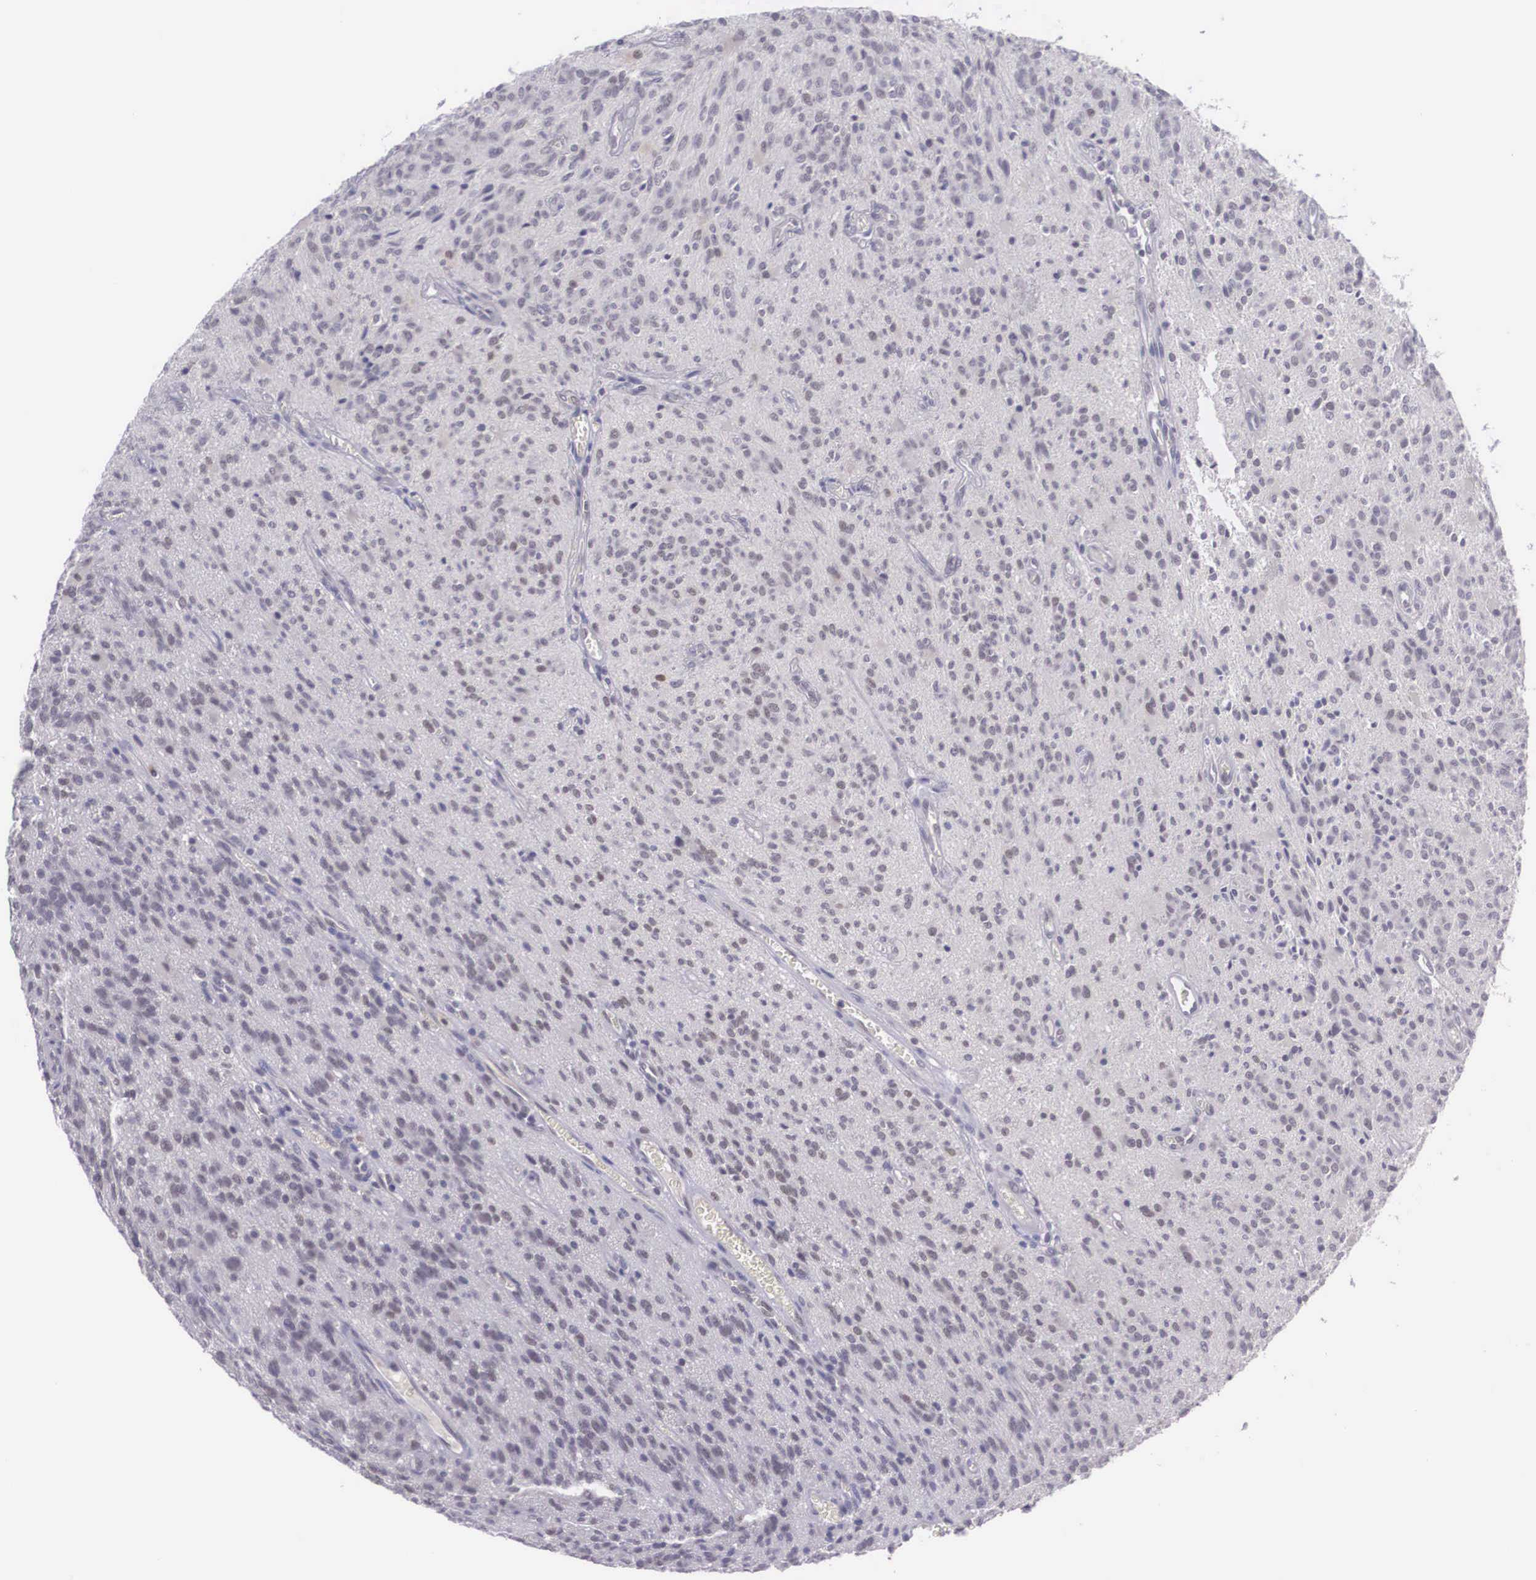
{"staining": {"intensity": "weak", "quantity": "<25%", "location": "nuclear"}, "tissue": "glioma", "cell_type": "Tumor cells", "image_type": "cancer", "snomed": [{"axis": "morphology", "description": "Glioma, malignant, Low grade"}, {"axis": "topography", "description": "Brain"}], "caption": "Glioma was stained to show a protein in brown. There is no significant expression in tumor cells. (IHC, brightfield microscopy, high magnification).", "gene": "NINL", "patient": {"sex": "female", "age": 15}}